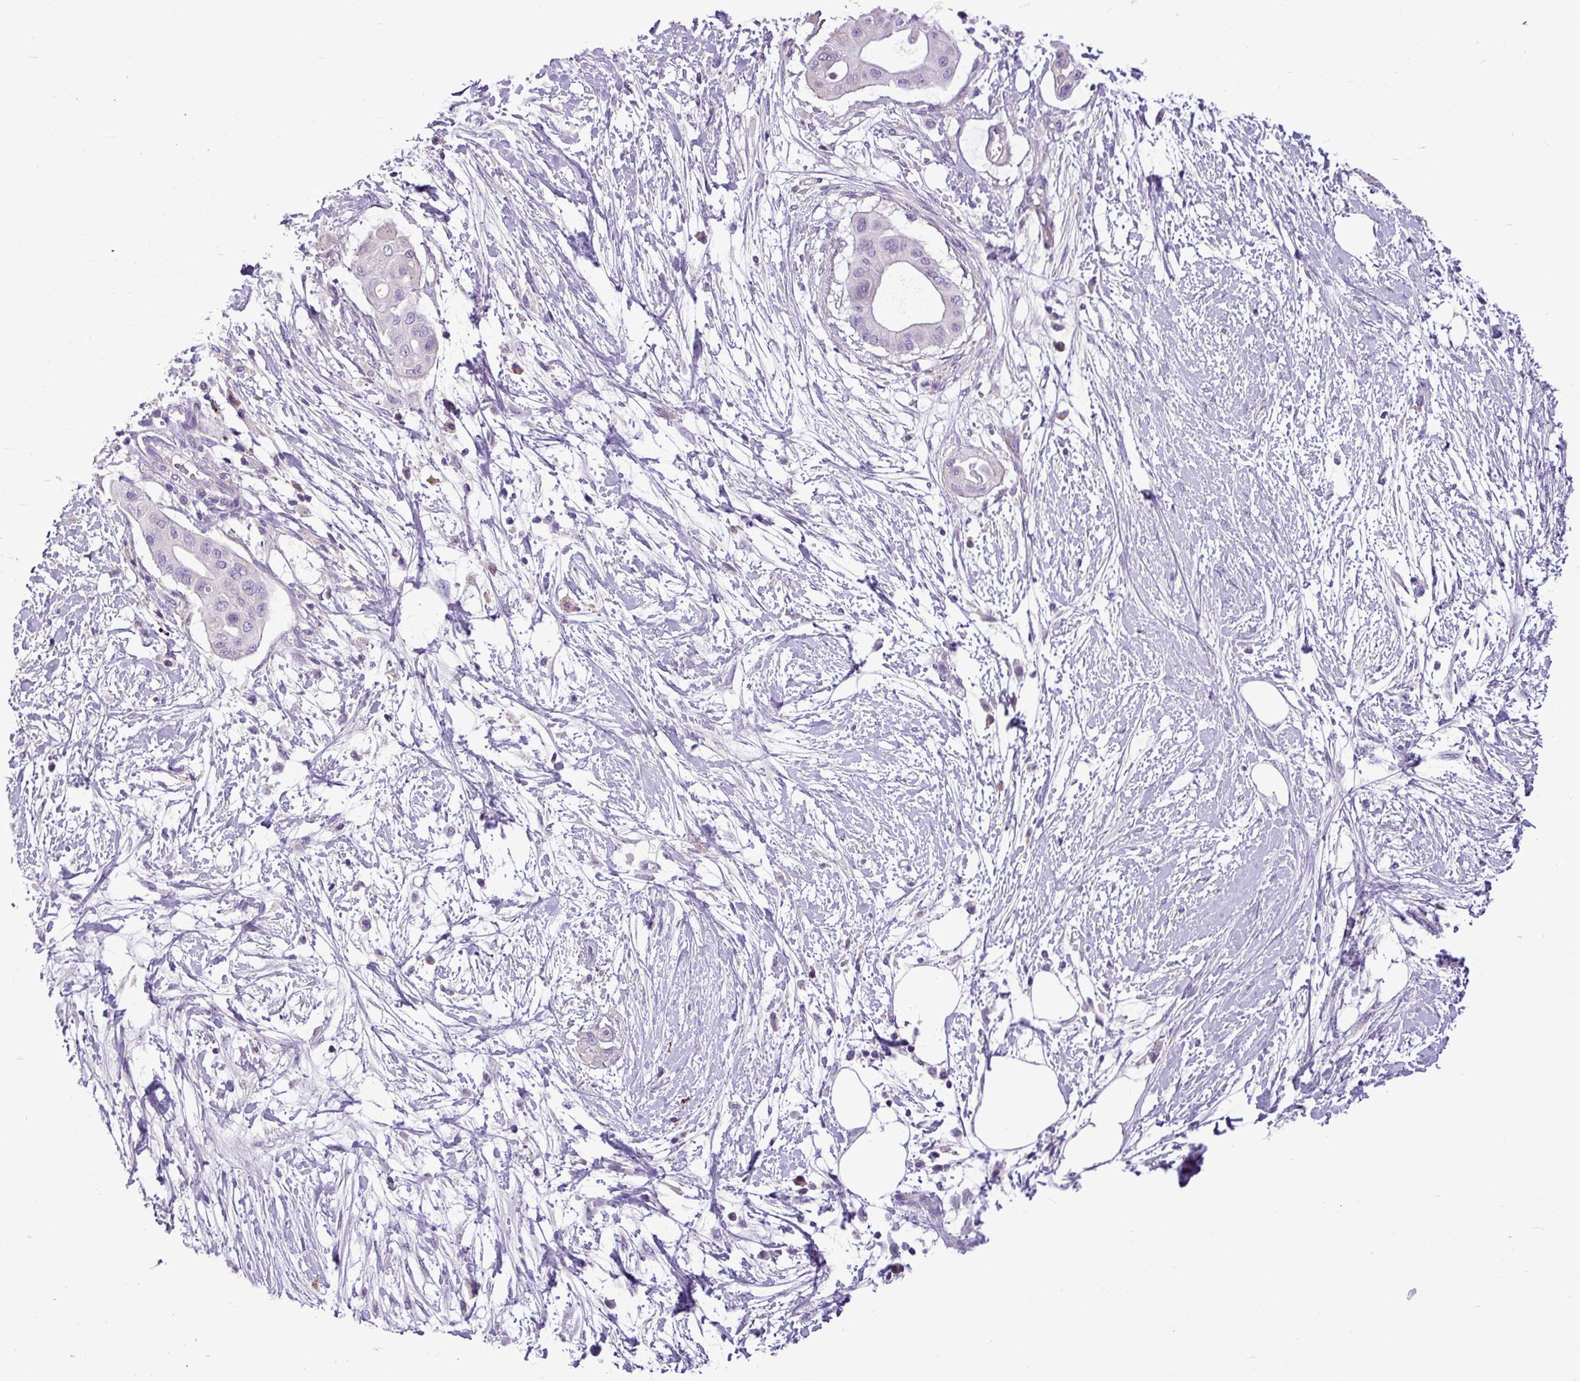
{"staining": {"intensity": "negative", "quantity": "none", "location": "none"}, "tissue": "pancreatic cancer", "cell_type": "Tumor cells", "image_type": "cancer", "snomed": [{"axis": "morphology", "description": "Adenocarcinoma, NOS"}, {"axis": "topography", "description": "Pancreas"}], "caption": "DAB immunohistochemical staining of human pancreatic cancer reveals no significant expression in tumor cells.", "gene": "IL17A", "patient": {"sex": "male", "age": 68}}